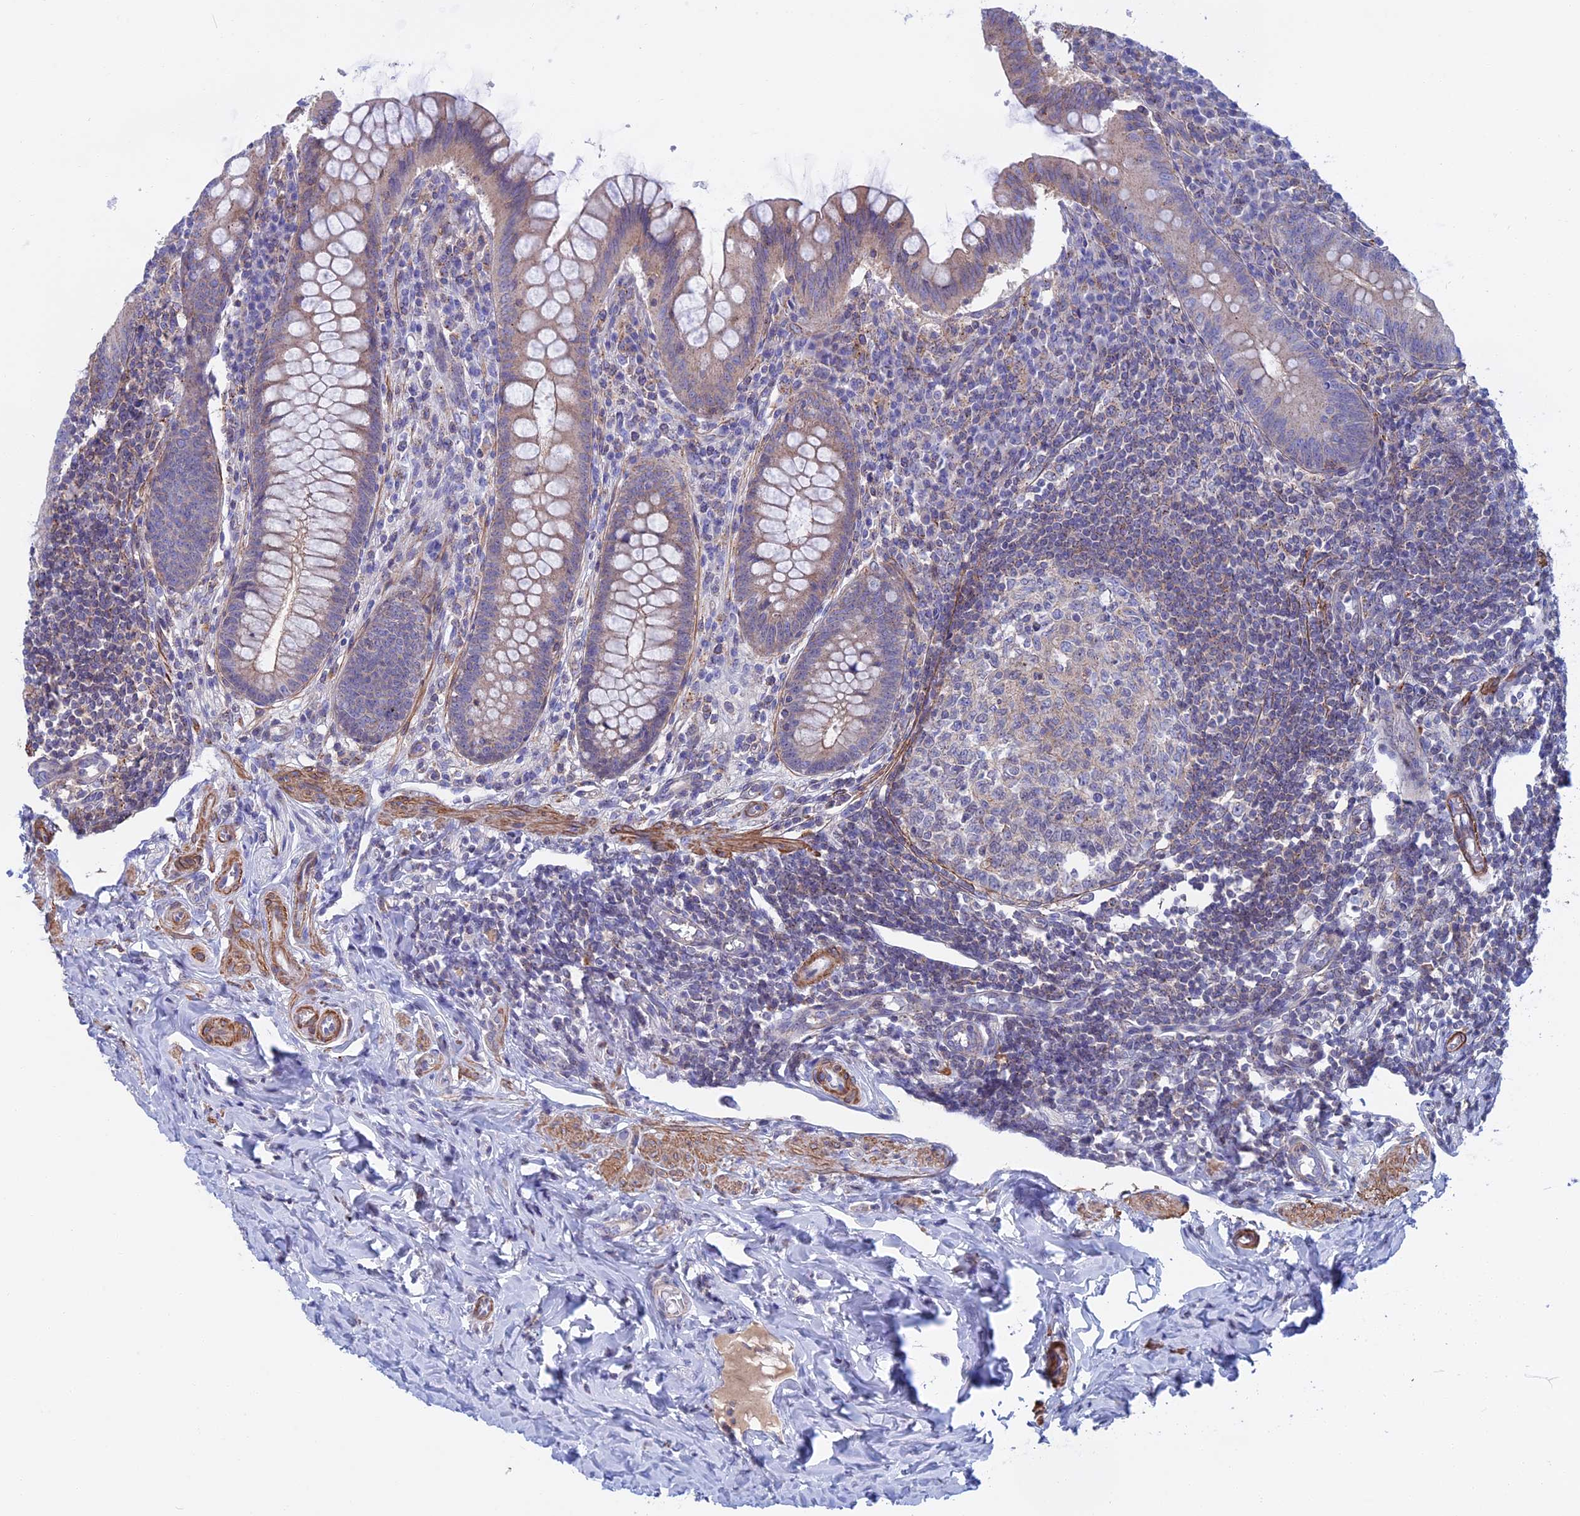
{"staining": {"intensity": "weak", "quantity": "<25%", "location": "cytoplasmic/membranous"}, "tissue": "appendix", "cell_type": "Glandular cells", "image_type": "normal", "snomed": [{"axis": "morphology", "description": "Normal tissue, NOS"}, {"axis": "topography", "description": "Appendix"}], "caption": "Image shows no protein positivity in glandular cells of normal appendix.", "gene": "LYPD5", "patient": {"sex": "female", "age": 33}}